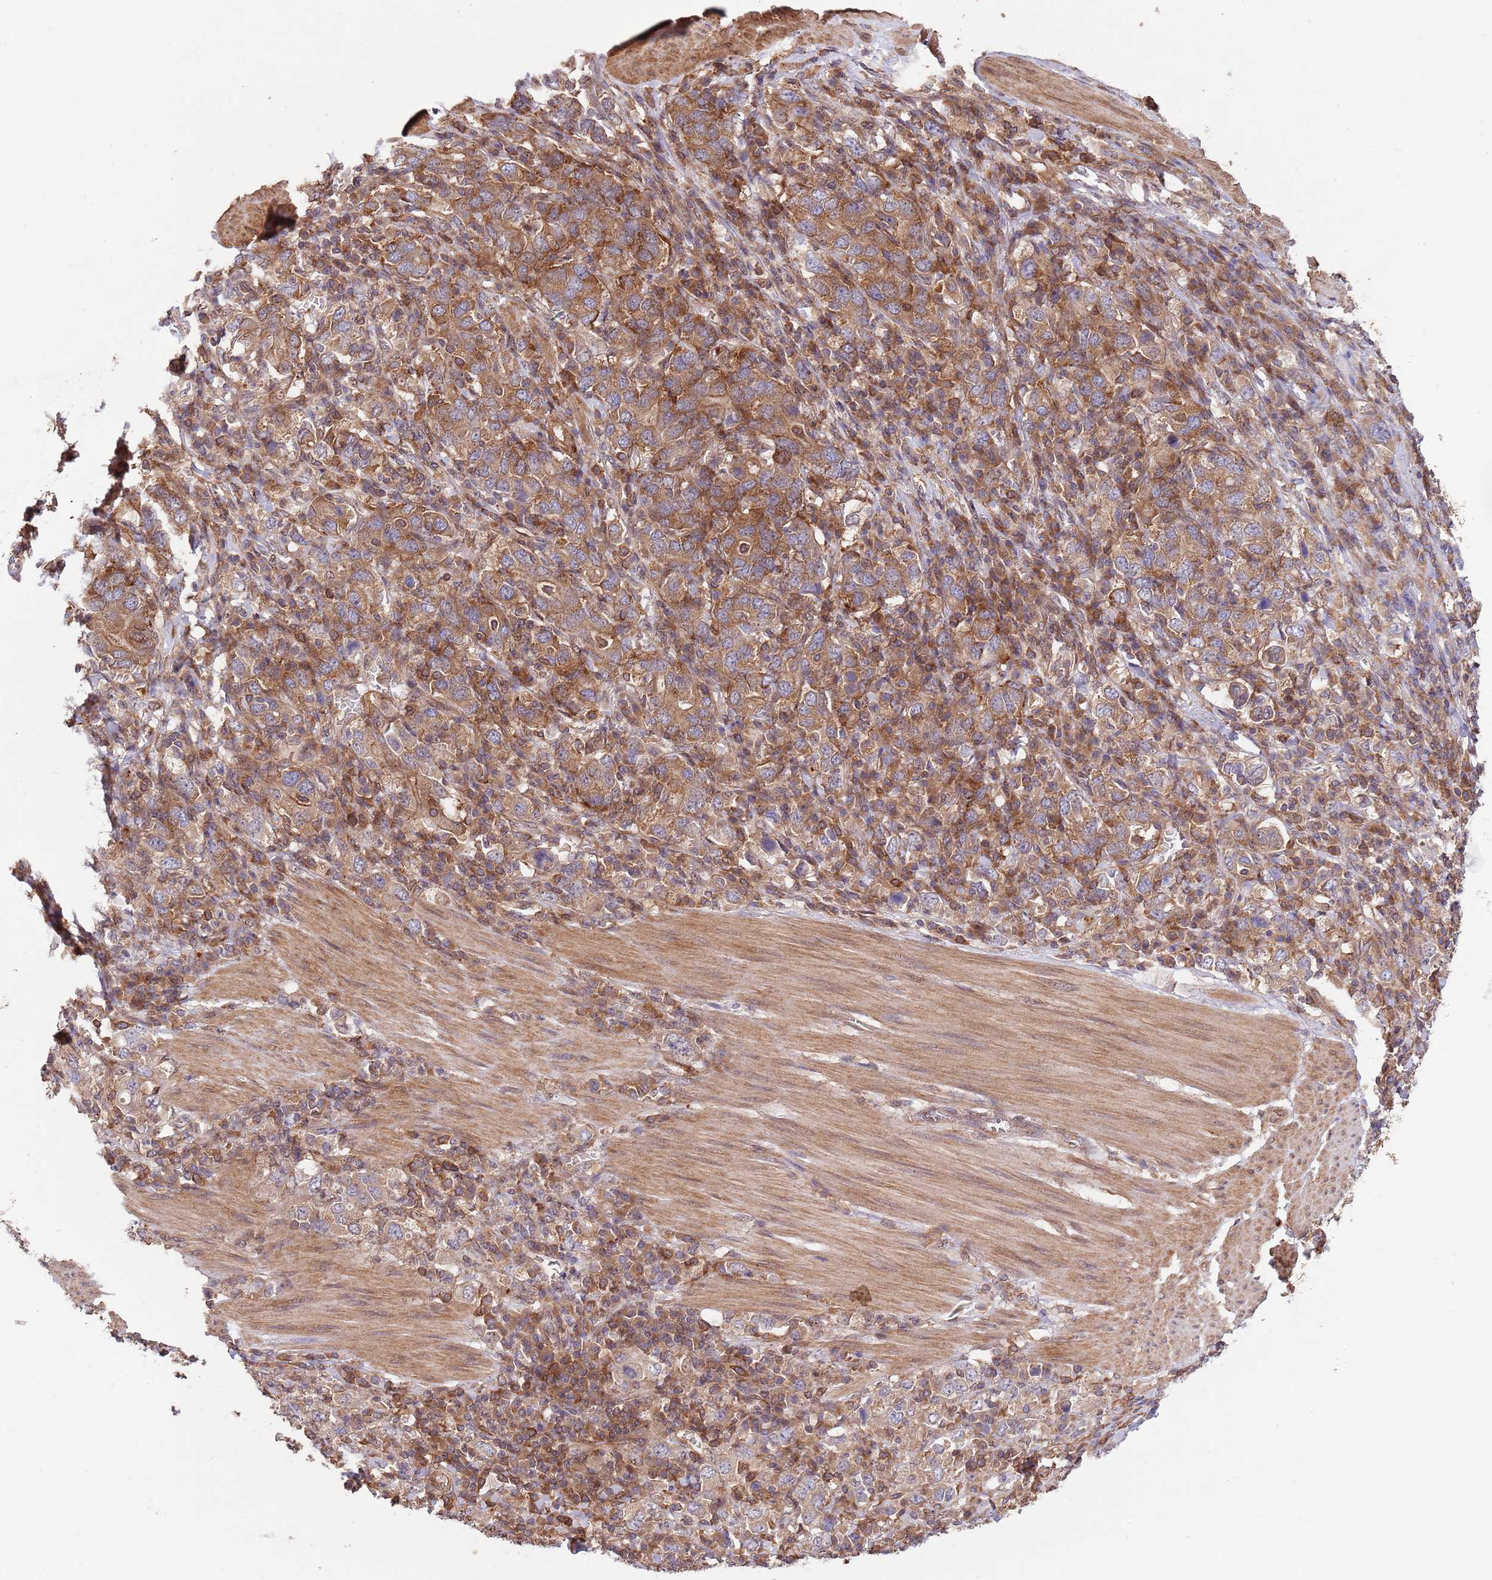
{"staining": {"intensity": "moderate", "quantity": ">75%", "location": "cytoplasmic/membranous"}, "tissue": "stomach cancer", "cell_type": "Tumor cells", "image_type": "cancer", "snomed": [{"axis": "morphology", "description": "Adenocarcinoma, NOS"}, {"axis": "topography", "description": "Stomach, upper"}, {"axis": "topography", "description": "Stomach"}], "caption": "A brown stain highlights moderate cytoplasmic/membranous positivity of a protein in human stomach cancer tumor cells. Nuclei are stained in blue.", "gene": "RNF19B", "patient": {"sex": "male", "age": 62}}